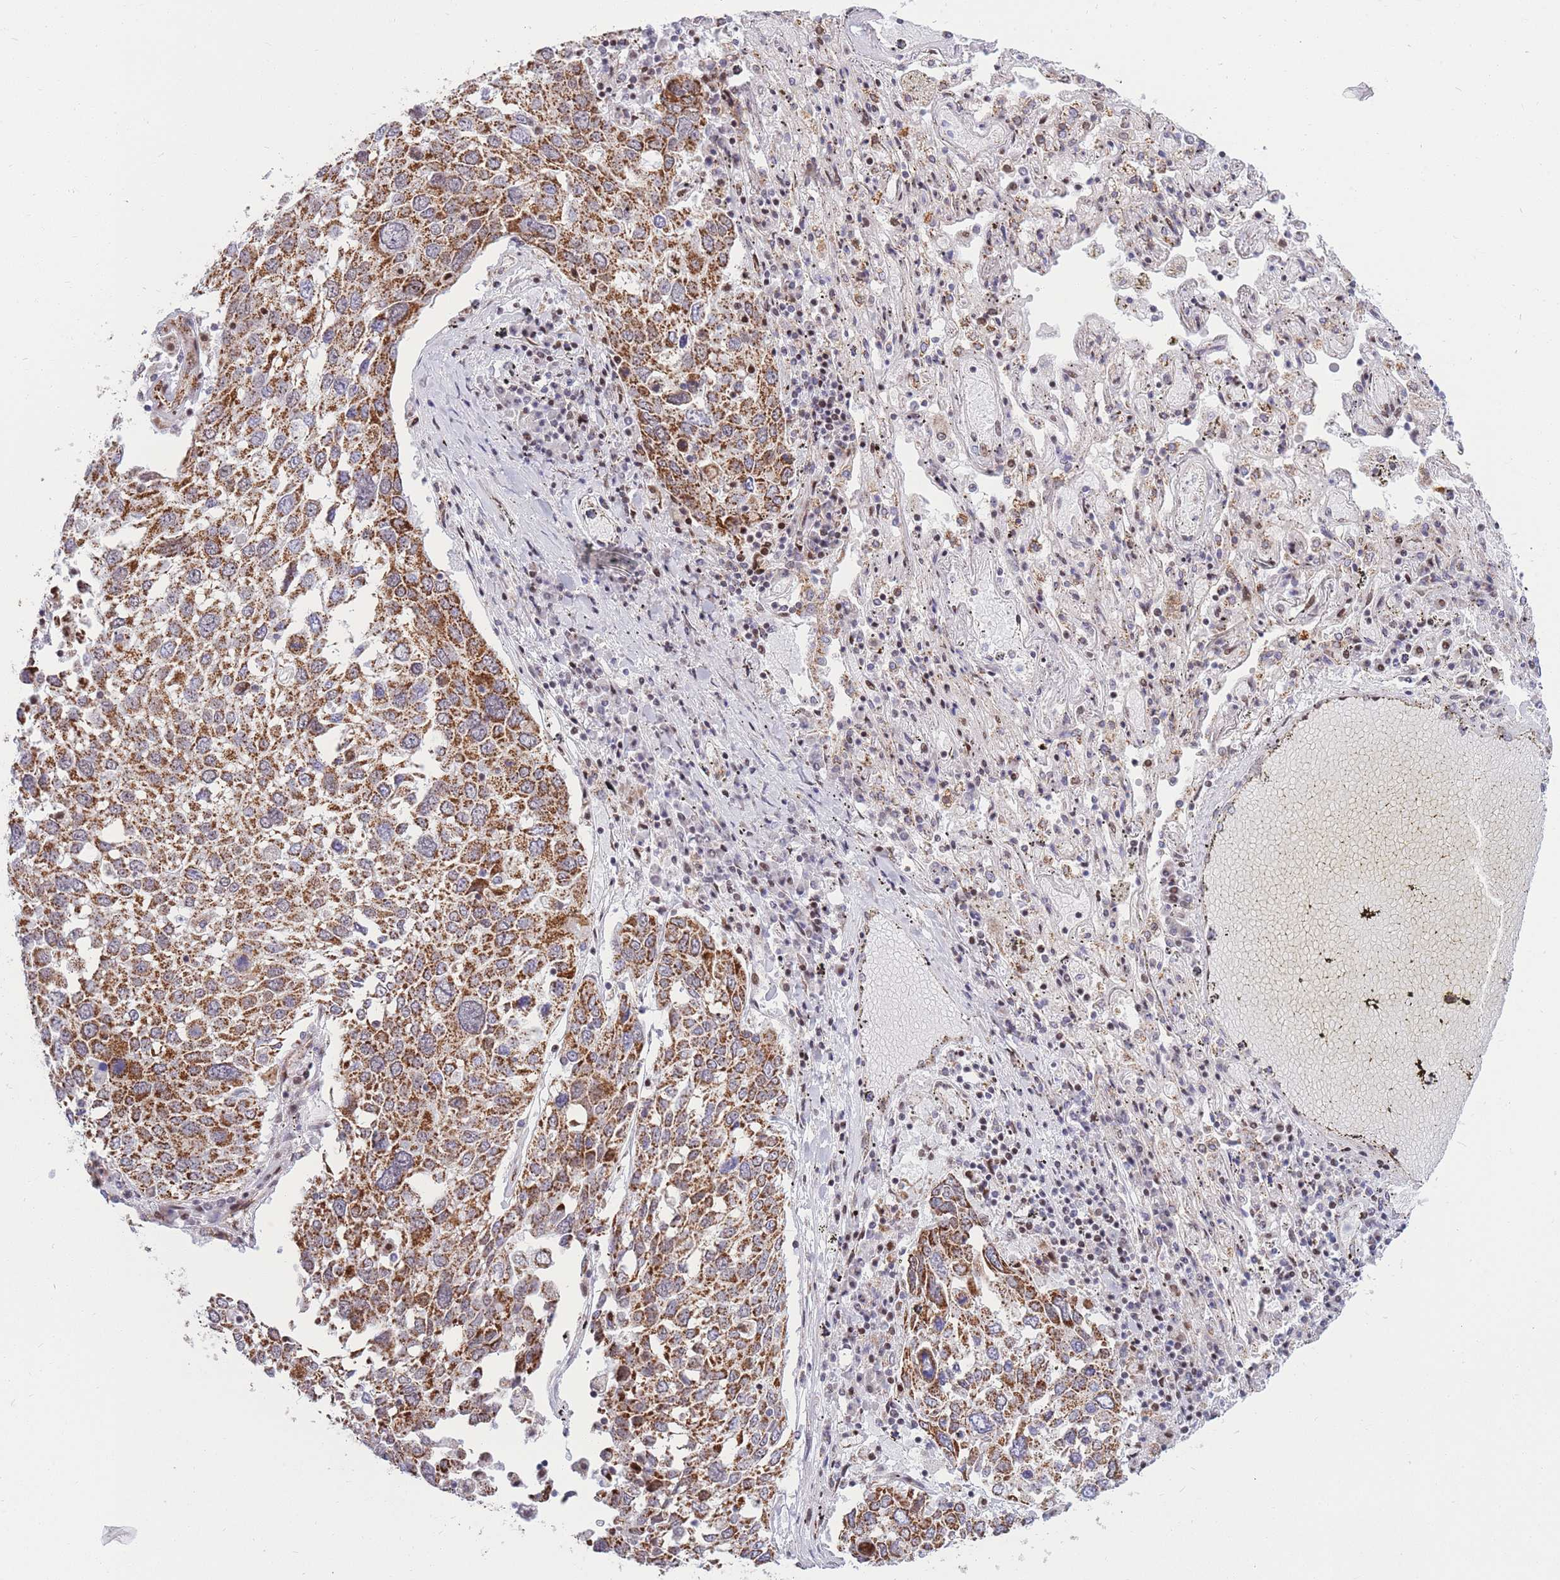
{"staining": {"intensity": "strong", "quantity": ">75%", "location": "cytoplasmic/membranous"}, "tissue": "lung cancer", "cell_type": "Tumor cells", "image_type": "cancer", "snomed": [{"axis": "morphology", "description": "Squamous cell carcinoma, NOS"}, {"axis": "topography", "description": "Lung"}], "caption": "Brown immunohistochemical staining in human lung cancer demonstrates strong cytoplasmic/membranous staining in about >75% of tumor cells. Immunohistochemistry (ihc) stains the protein in brown and the nuclei are stained blue.", "gene": "MOB4", "patient": {"sex": "male", "age": 65}}